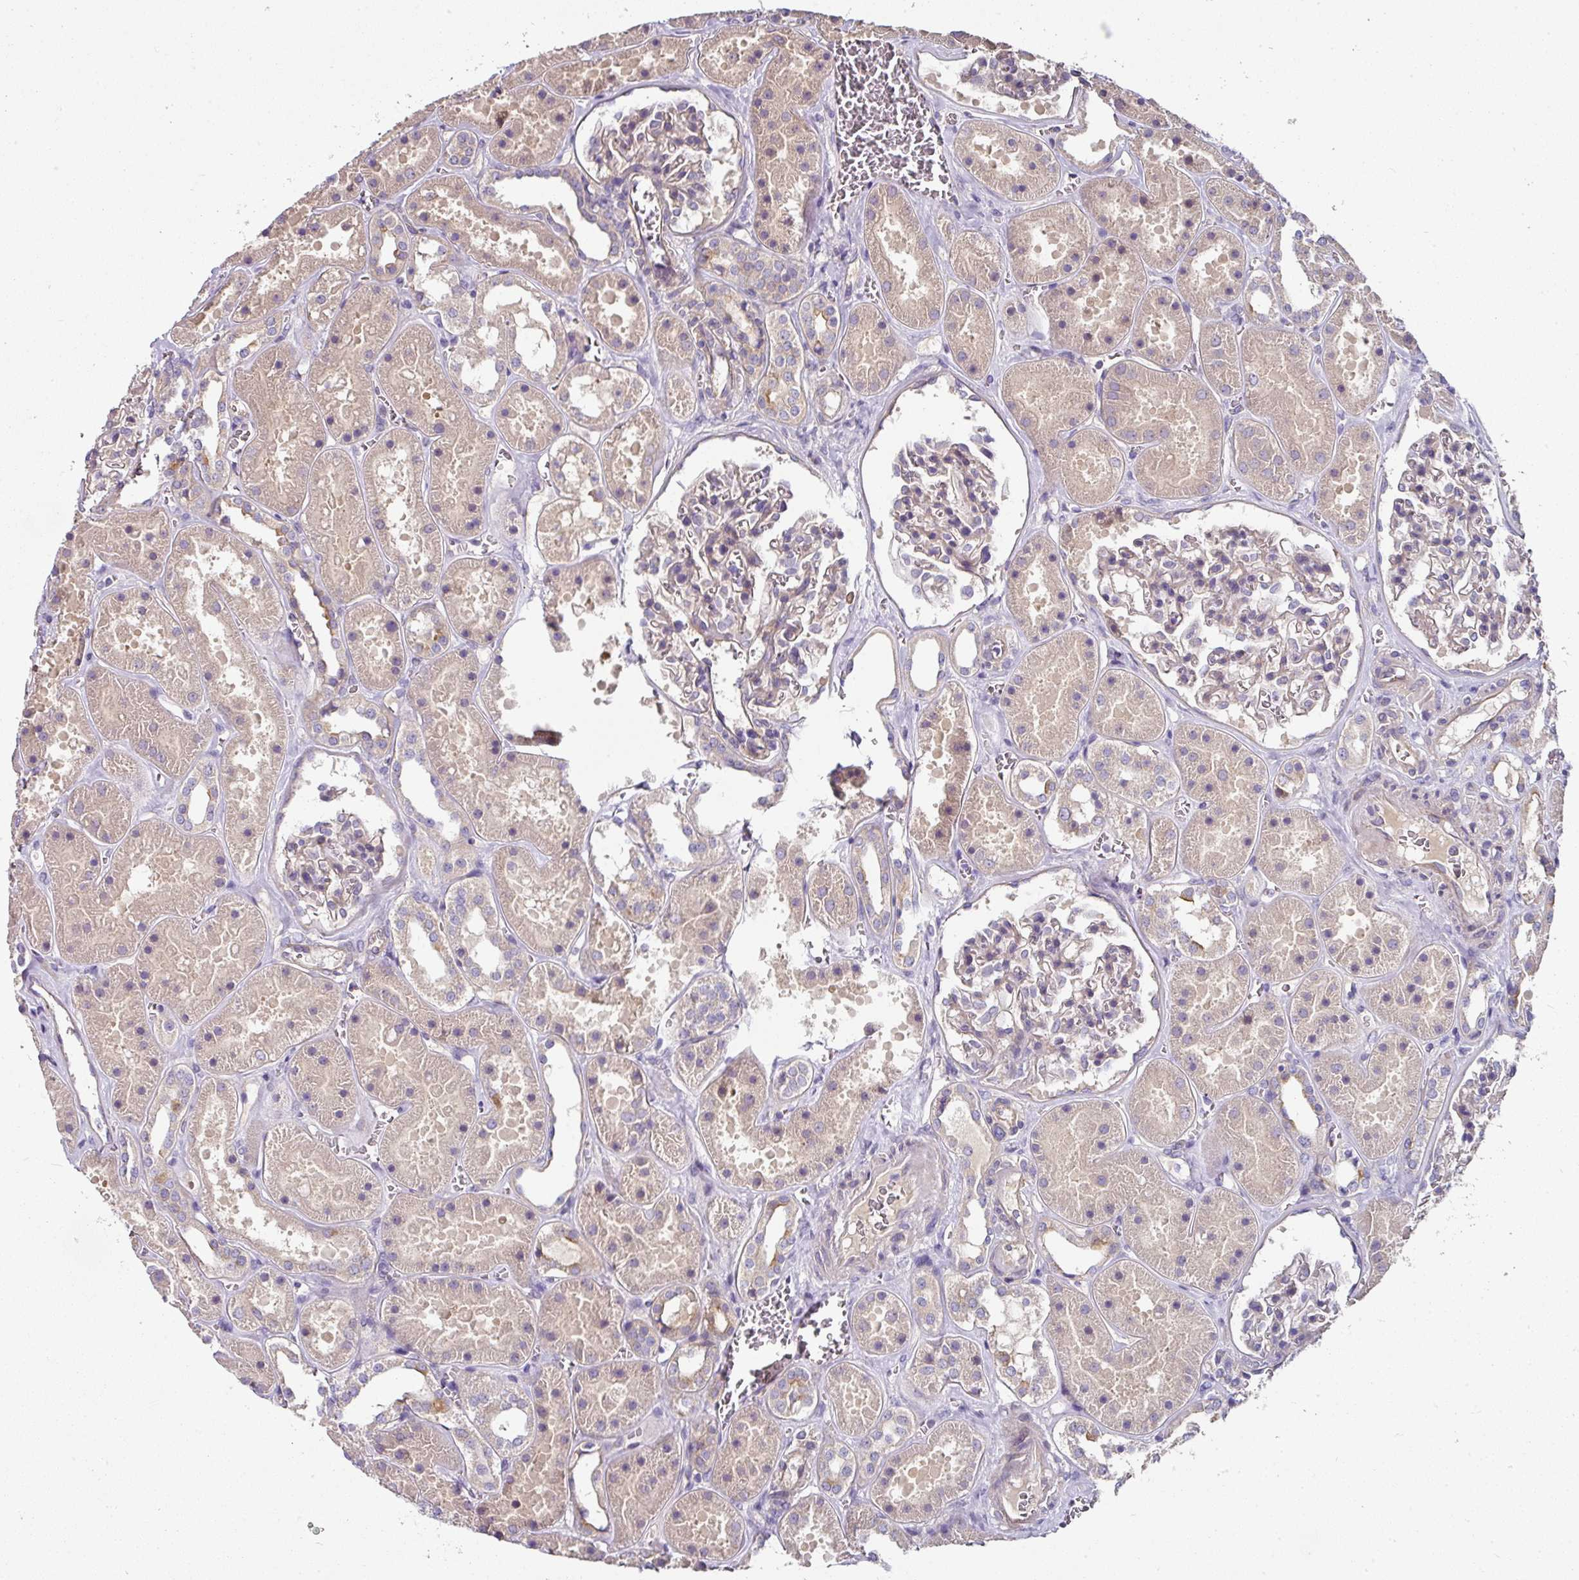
{"staining": {"intensity": "negative", "quantity": "none", "location": "none"}, "tissue": "kidney", "cell_type": "Cells in glomeruli", "image_type": "normal", "snomed": [{"axis": "morphology", "description": "Normal tissue, NOS"}, {"axis": "topography", "description": "Kidney"}], "caption": "Immunohistochemistry (IHC) micrograph of unremarkable kidney: human kidney stained with DAB (3,3'-diaminobenzidine) displays no significant protein staining in cells in glomeruli.", "gene": "C4orf48", "patient": {"sex": "female", "age": 41}}